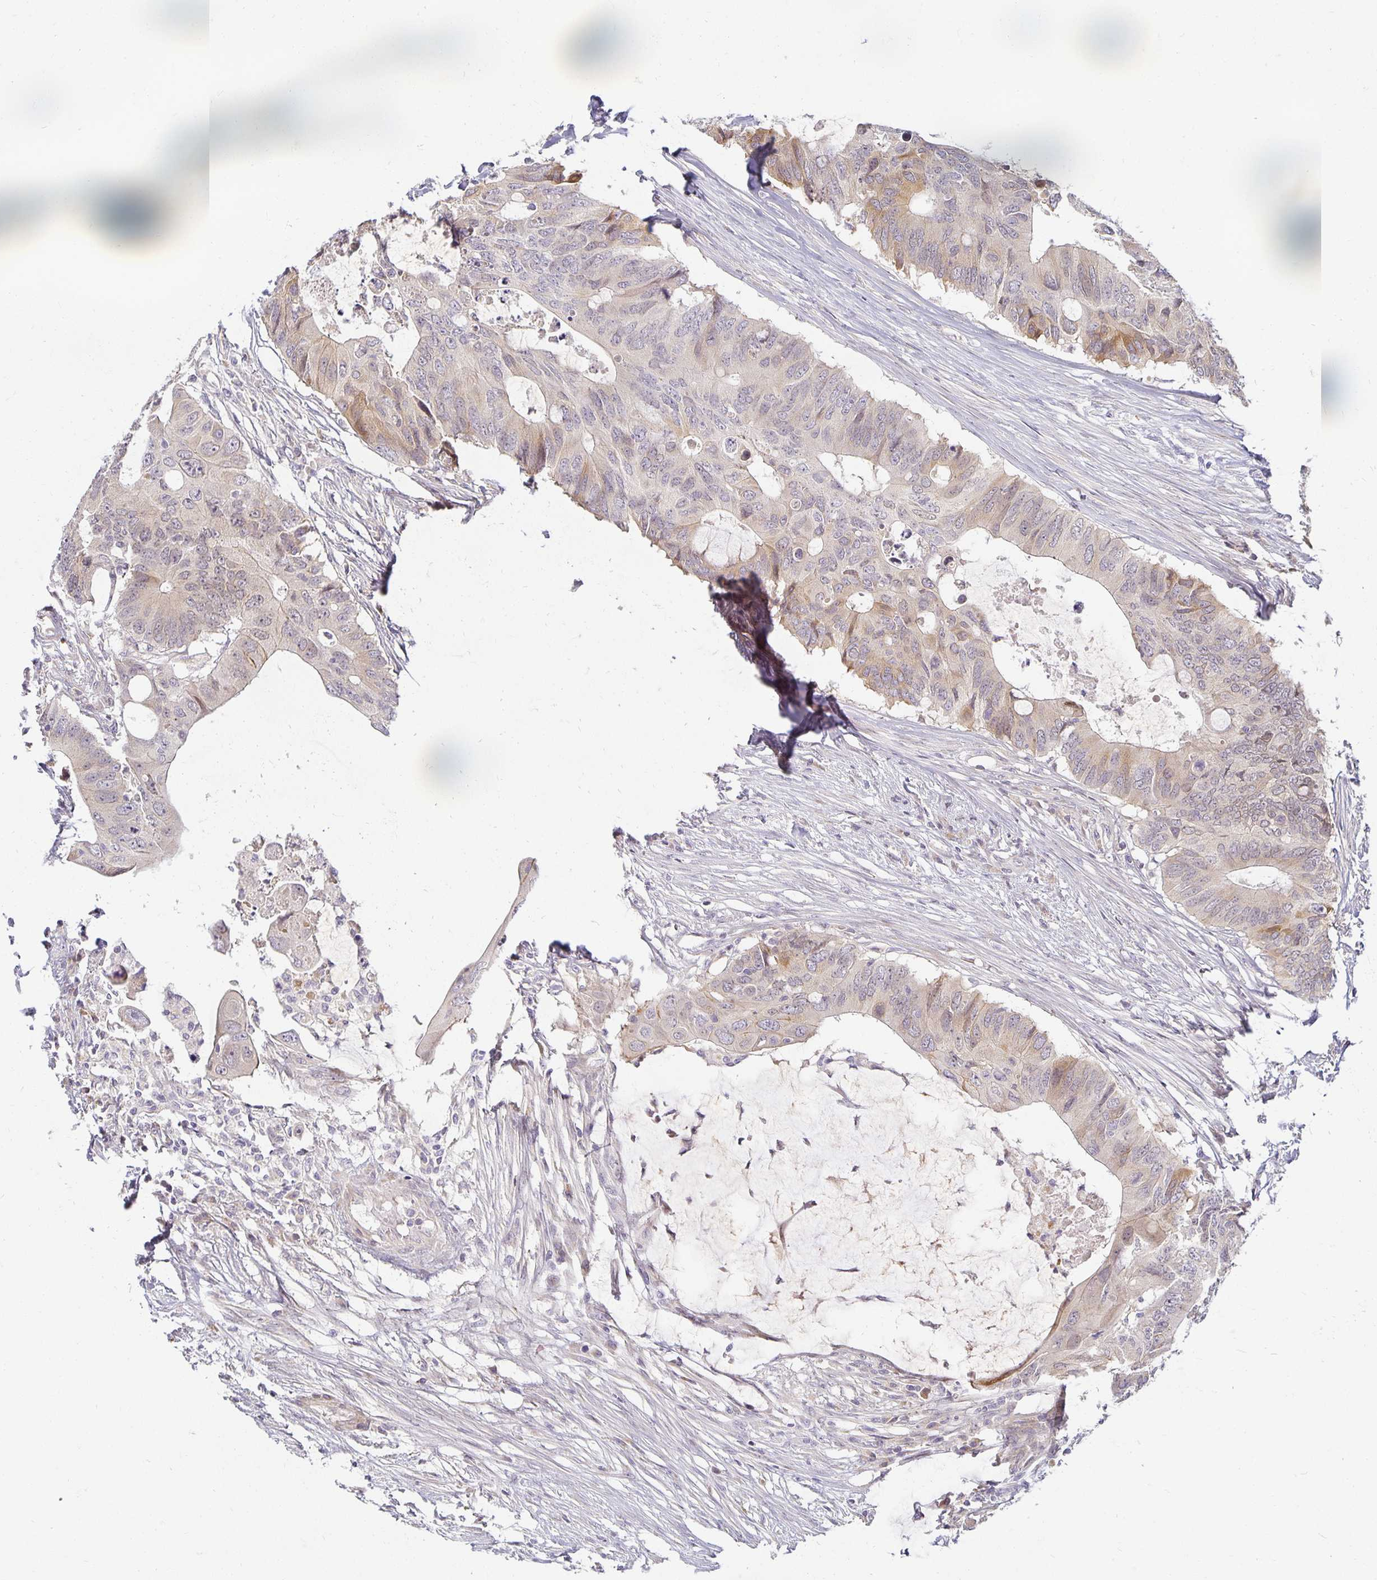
{"staining": {"intensity": "weak", "quantity": "25%-75%", "location": "cytoplasmic/membranous"}, "tissue": "colorectal cancer", "cell_type": "Tumor cells", "image_type": "cancer", "snomed": [{"axis": "morphology", "description": "Adenocarcinoma, NOS"}, {"axis": "topography", "description": "Colon"}], "caption": "Immunohistochemical staining of human colorectal cancer (adenocarcinoma) displays weak cytoplasmic/membranous protein positivity in about 25%-75% of tumor cells. (brown staining indicates protein expression, while blue staining denotes nuclei).", "gene": "EHF", "patient": {"sex": "male", "age": 71}}